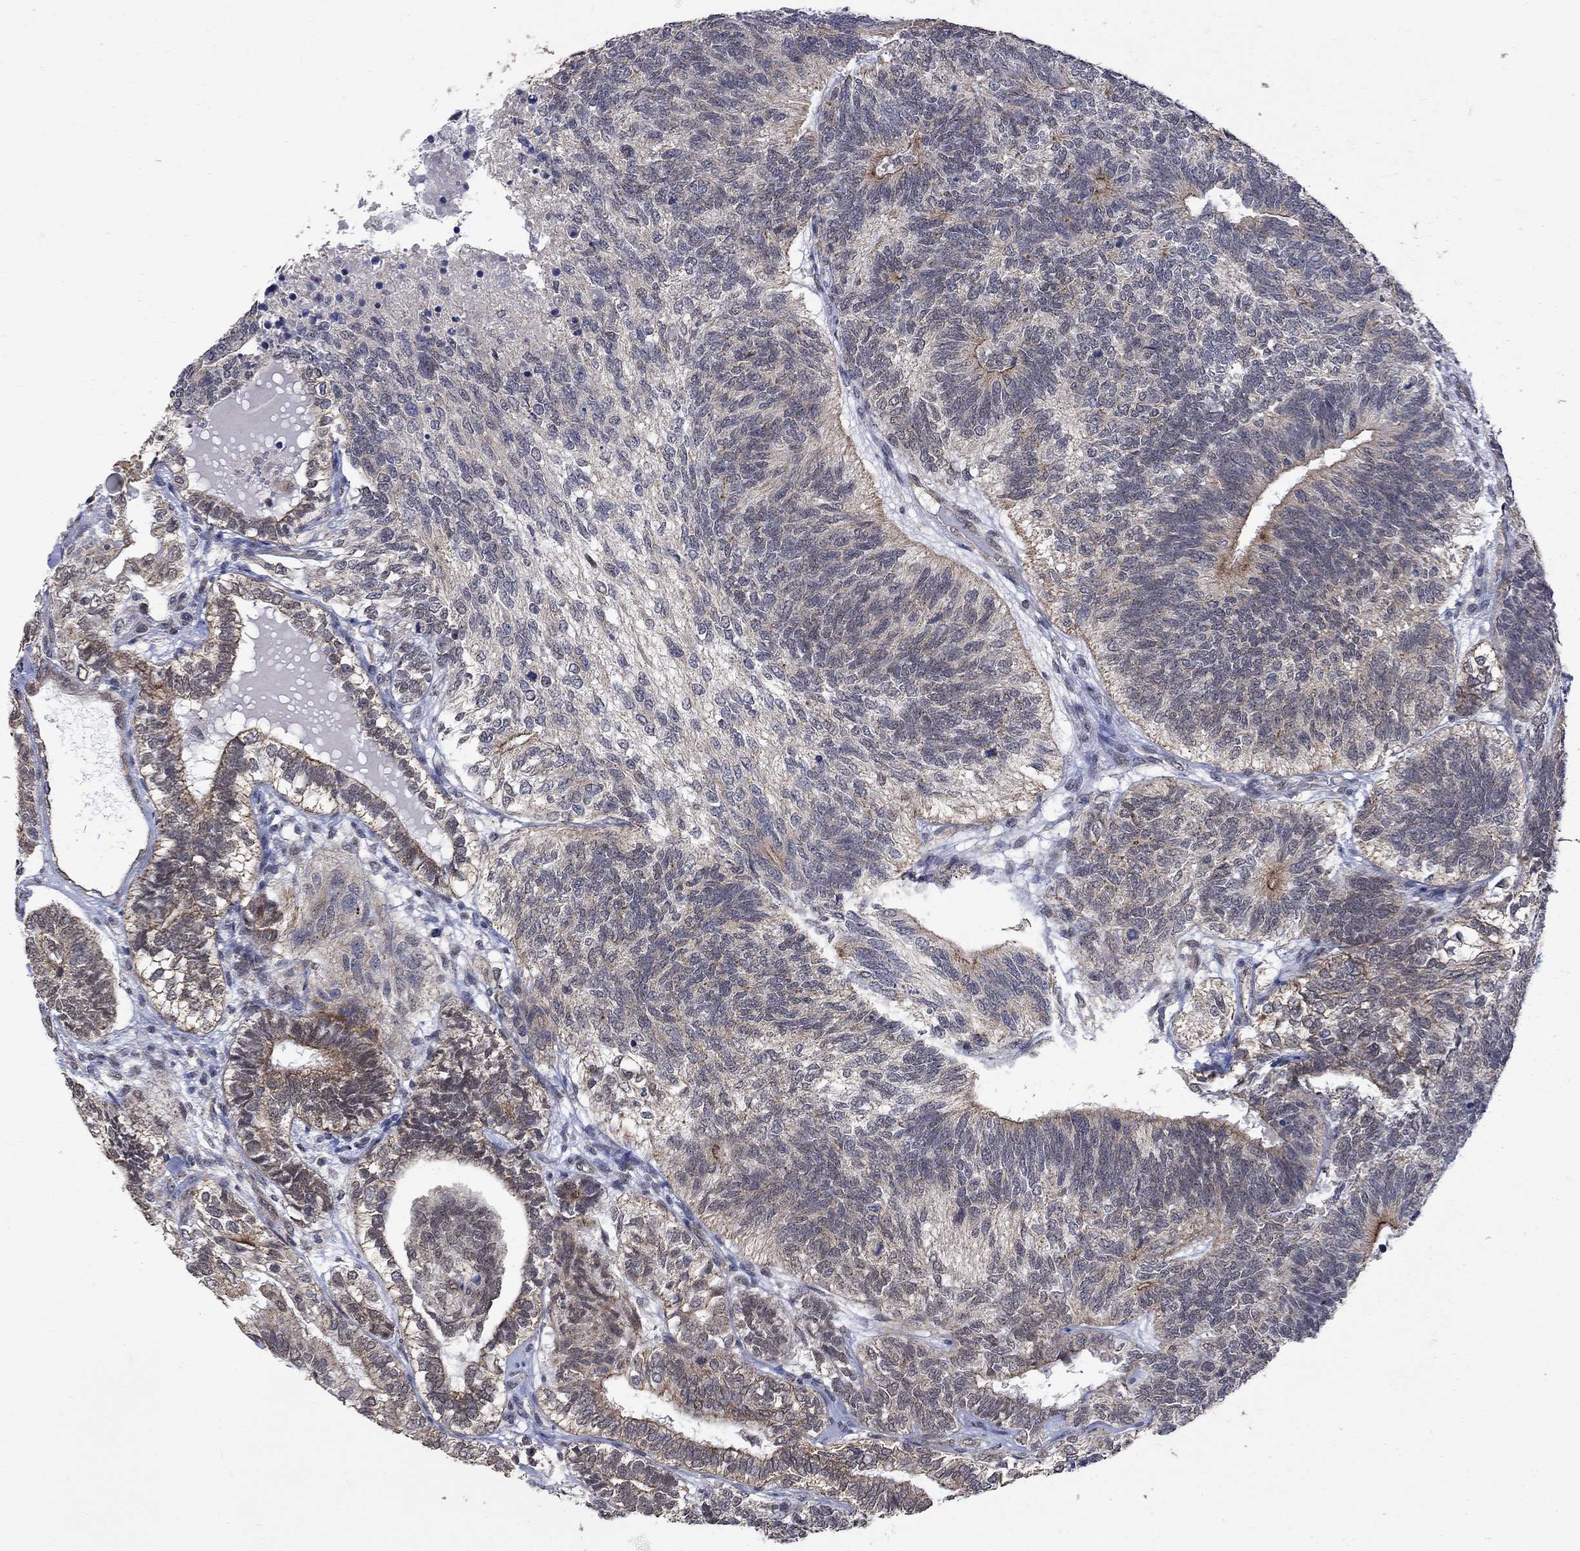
{"staining": {"intensity": "moderate", "quantity": "<25%", "location": "cytoplasmic/membranous"}, "tissue": "testis cancer", "cell_type": "Tumor cells", "image_type": "cancer", "snomed": [{"axis": "morphology", "description": "Seminoma, NOS"}, {"axis": "morphology", "description": "Carcinoma, Embryonal, NOS"}, {"axis": "topography", "description": "Testis"}], "caption": "Protein expression analysis of testis seminoma demonstrates moderate cytoplasmic/membranous expression in approximately <25% of tumor cells.", "gene": "ANKRA2", "patient": {"sex": "male", "age": 41}}